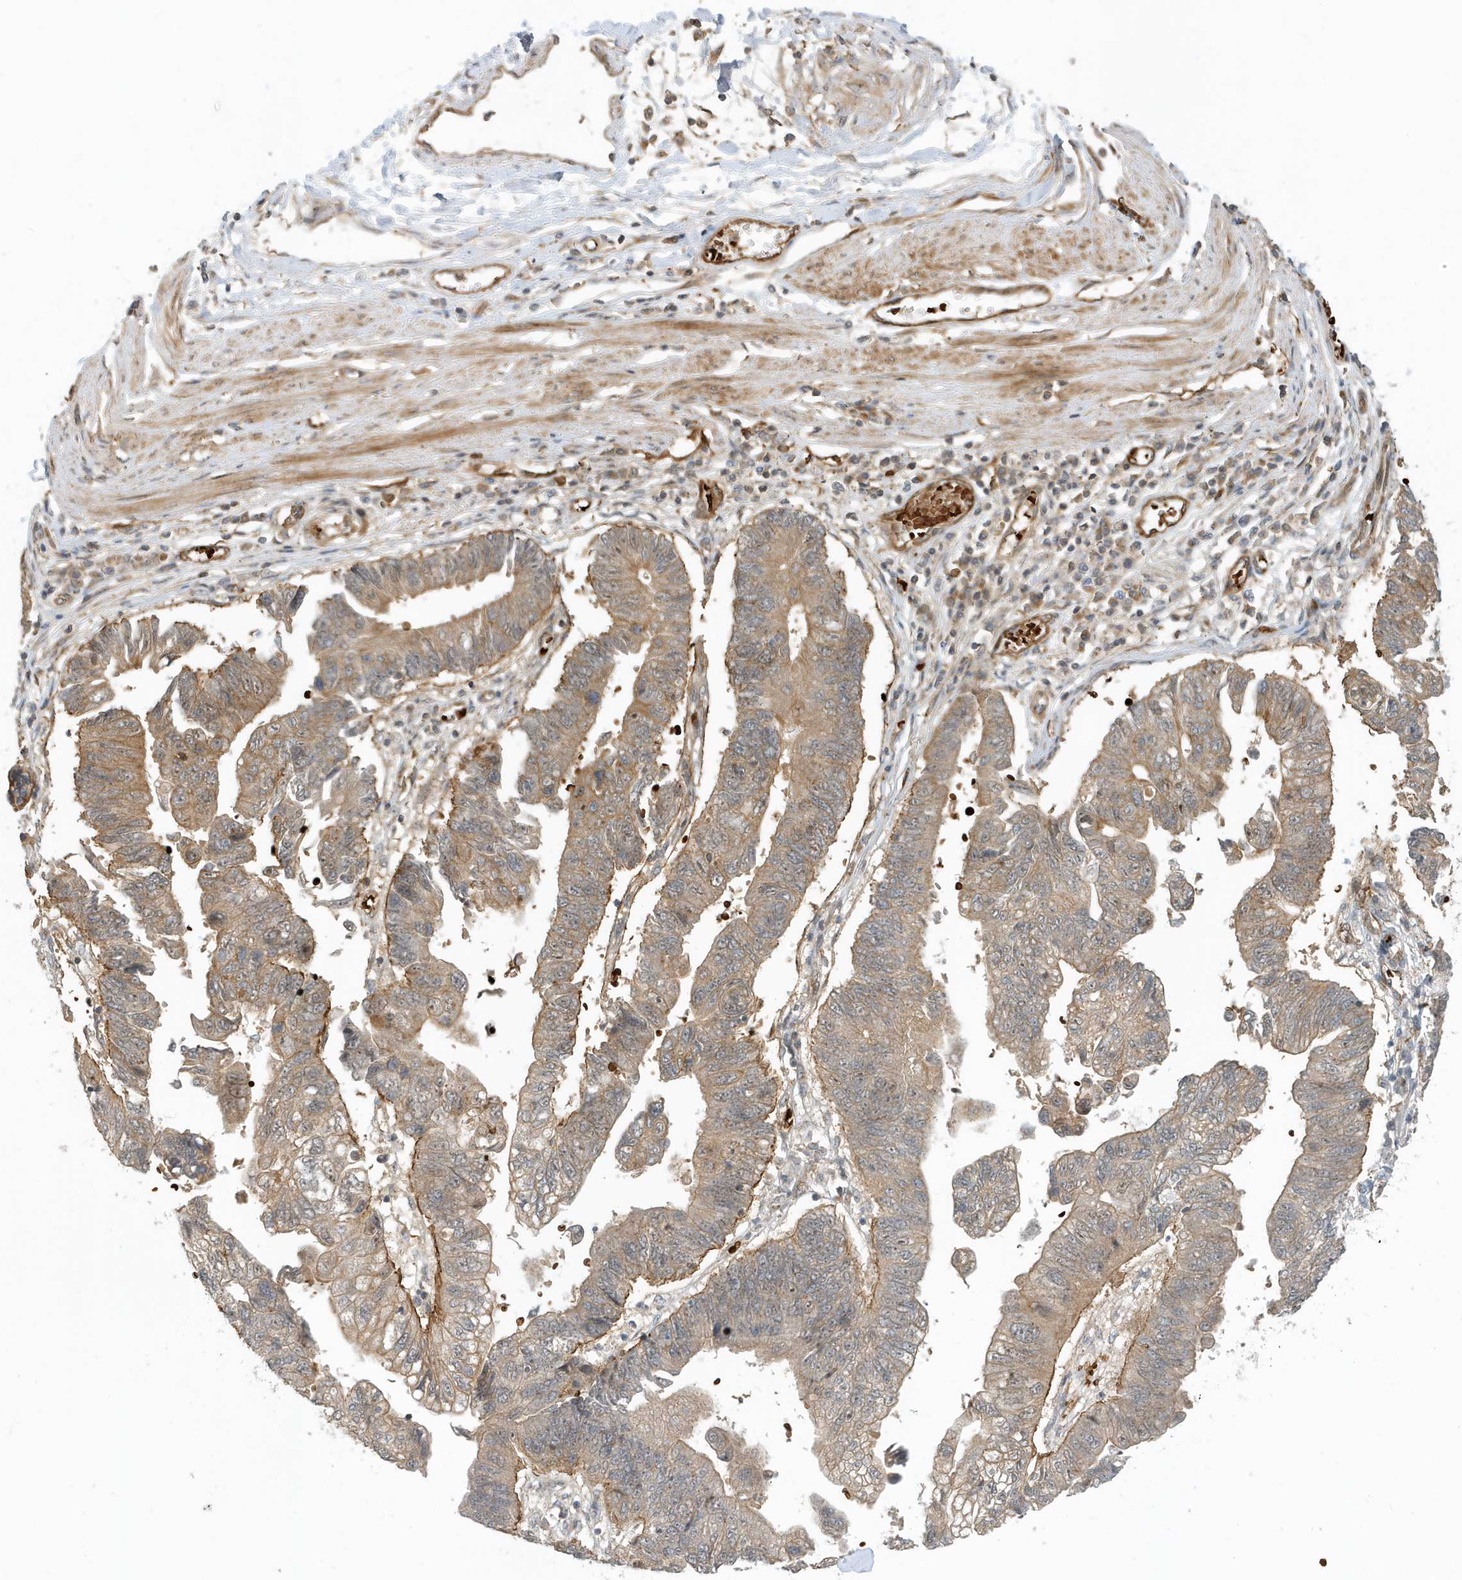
{"staining": {"intensity": "weak", "quantity": ">75%", "location": "cytoplasmic/membranous"}, "tissue": "stomach cancer", "cell_type": "Tumor cells", "image_type": "cancer", "snomed": [{"axis": "morphology", "description": "Adenocarcinoma, NOS"}, {"axis": "topography", "description": "Stomach"}], "caption": "Brown immunohistochemical staining in human adenocarcinoma (stomach) demonstrates weak cytoplasmic/membranous expression in about >75% of tumor cells.", "gene": "FYCO1", "patient": {"sex": "male", "age": 59}}